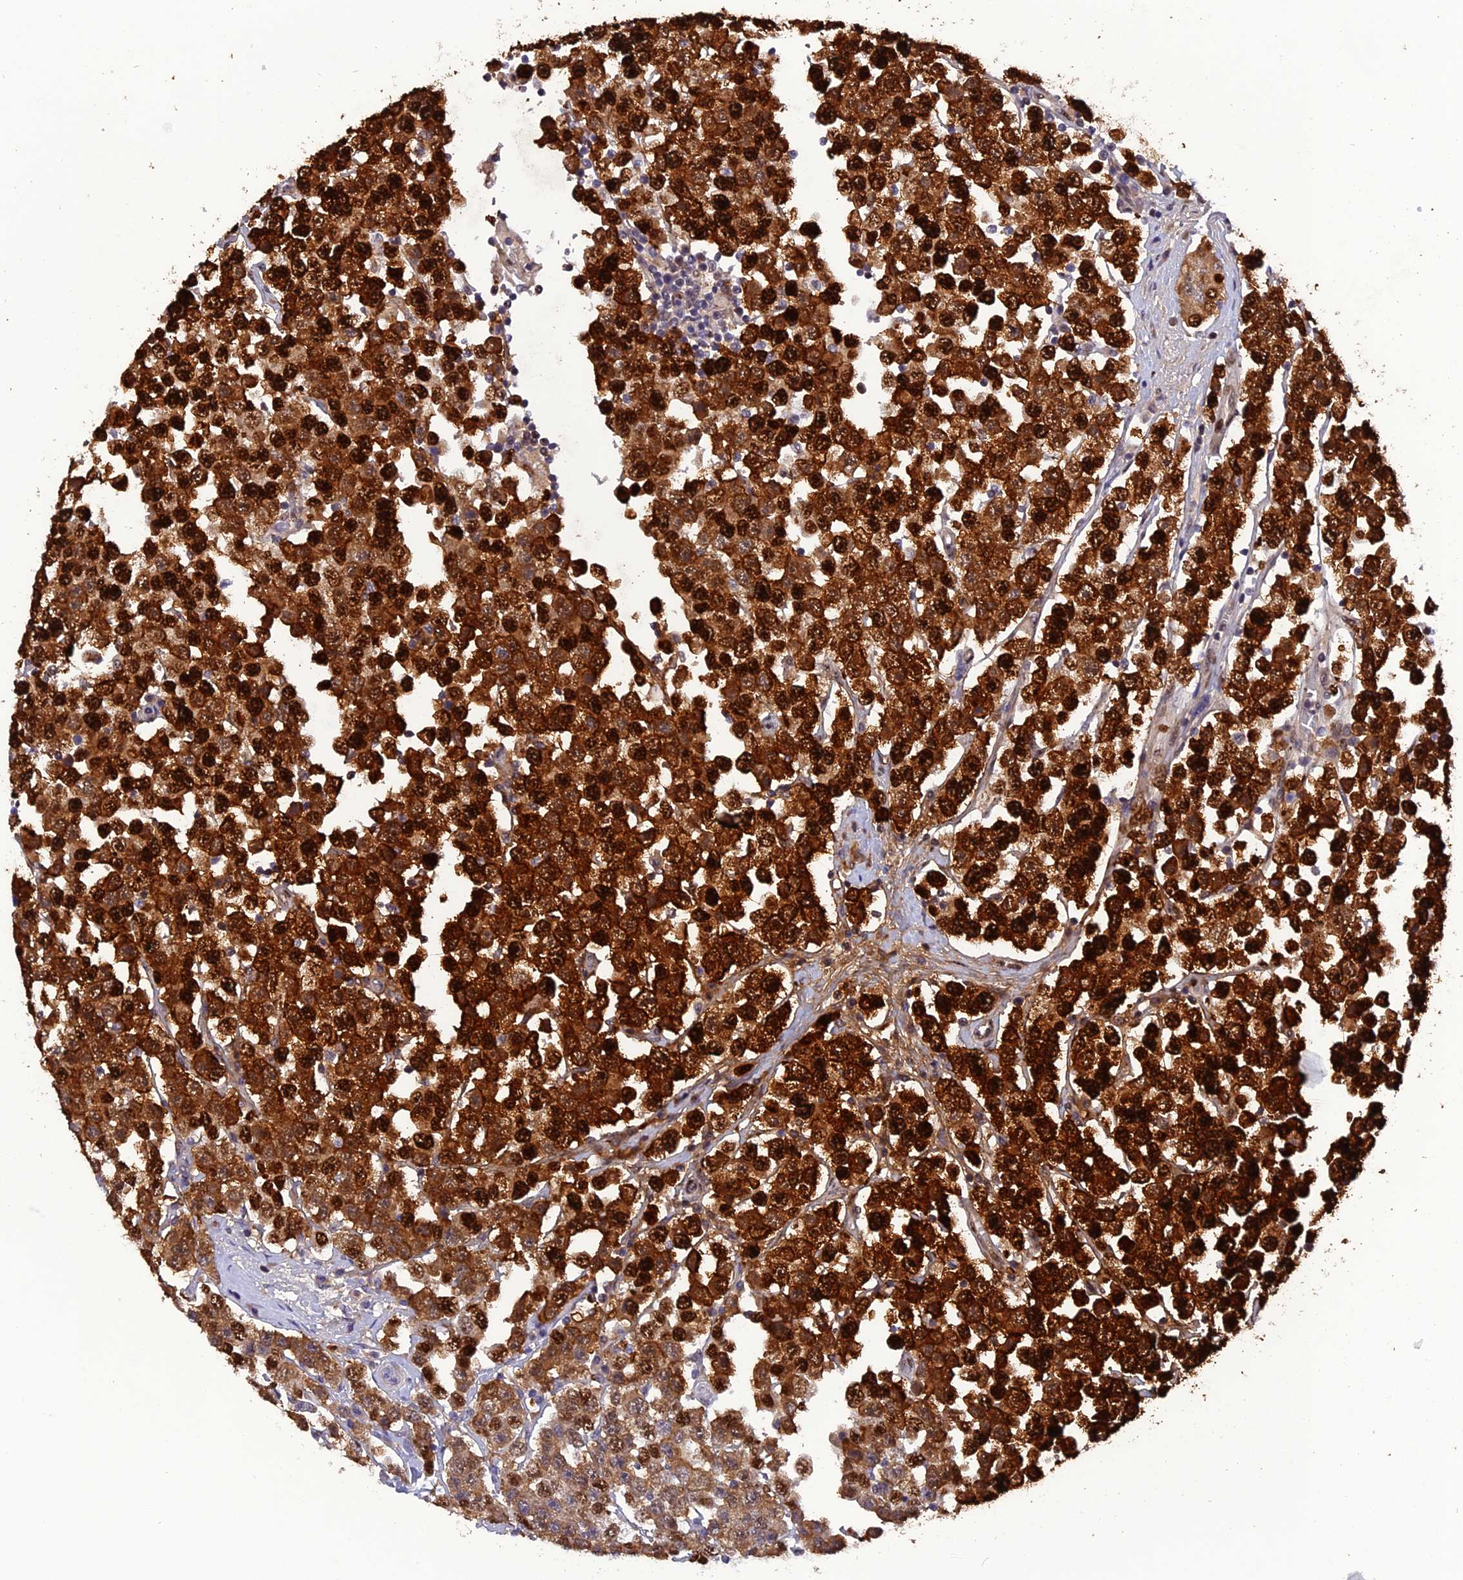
{"staining": {"intensity": "strong", "quantity": ">75%", "location": "cytoplasmic/membranous,nuclear"}, "tissue": "testis cancer", "cell_type": "Tumor cells", "image_type": "cancer", "snomed": [{"axis": "morphology", "description": "Seminoma, NOS"}, {"axis": "topography", "description": "Testis"}], "caption": "An IHC photomicrograph of tumor tissue is shown. Protein staining in brown shows strong cytoplasmic/membranous and nuclear positivity in testis cancer (seminoma) within tumor cells.", "gene": "MICALL1", "patient": {"sex": "male", "age": 28}}